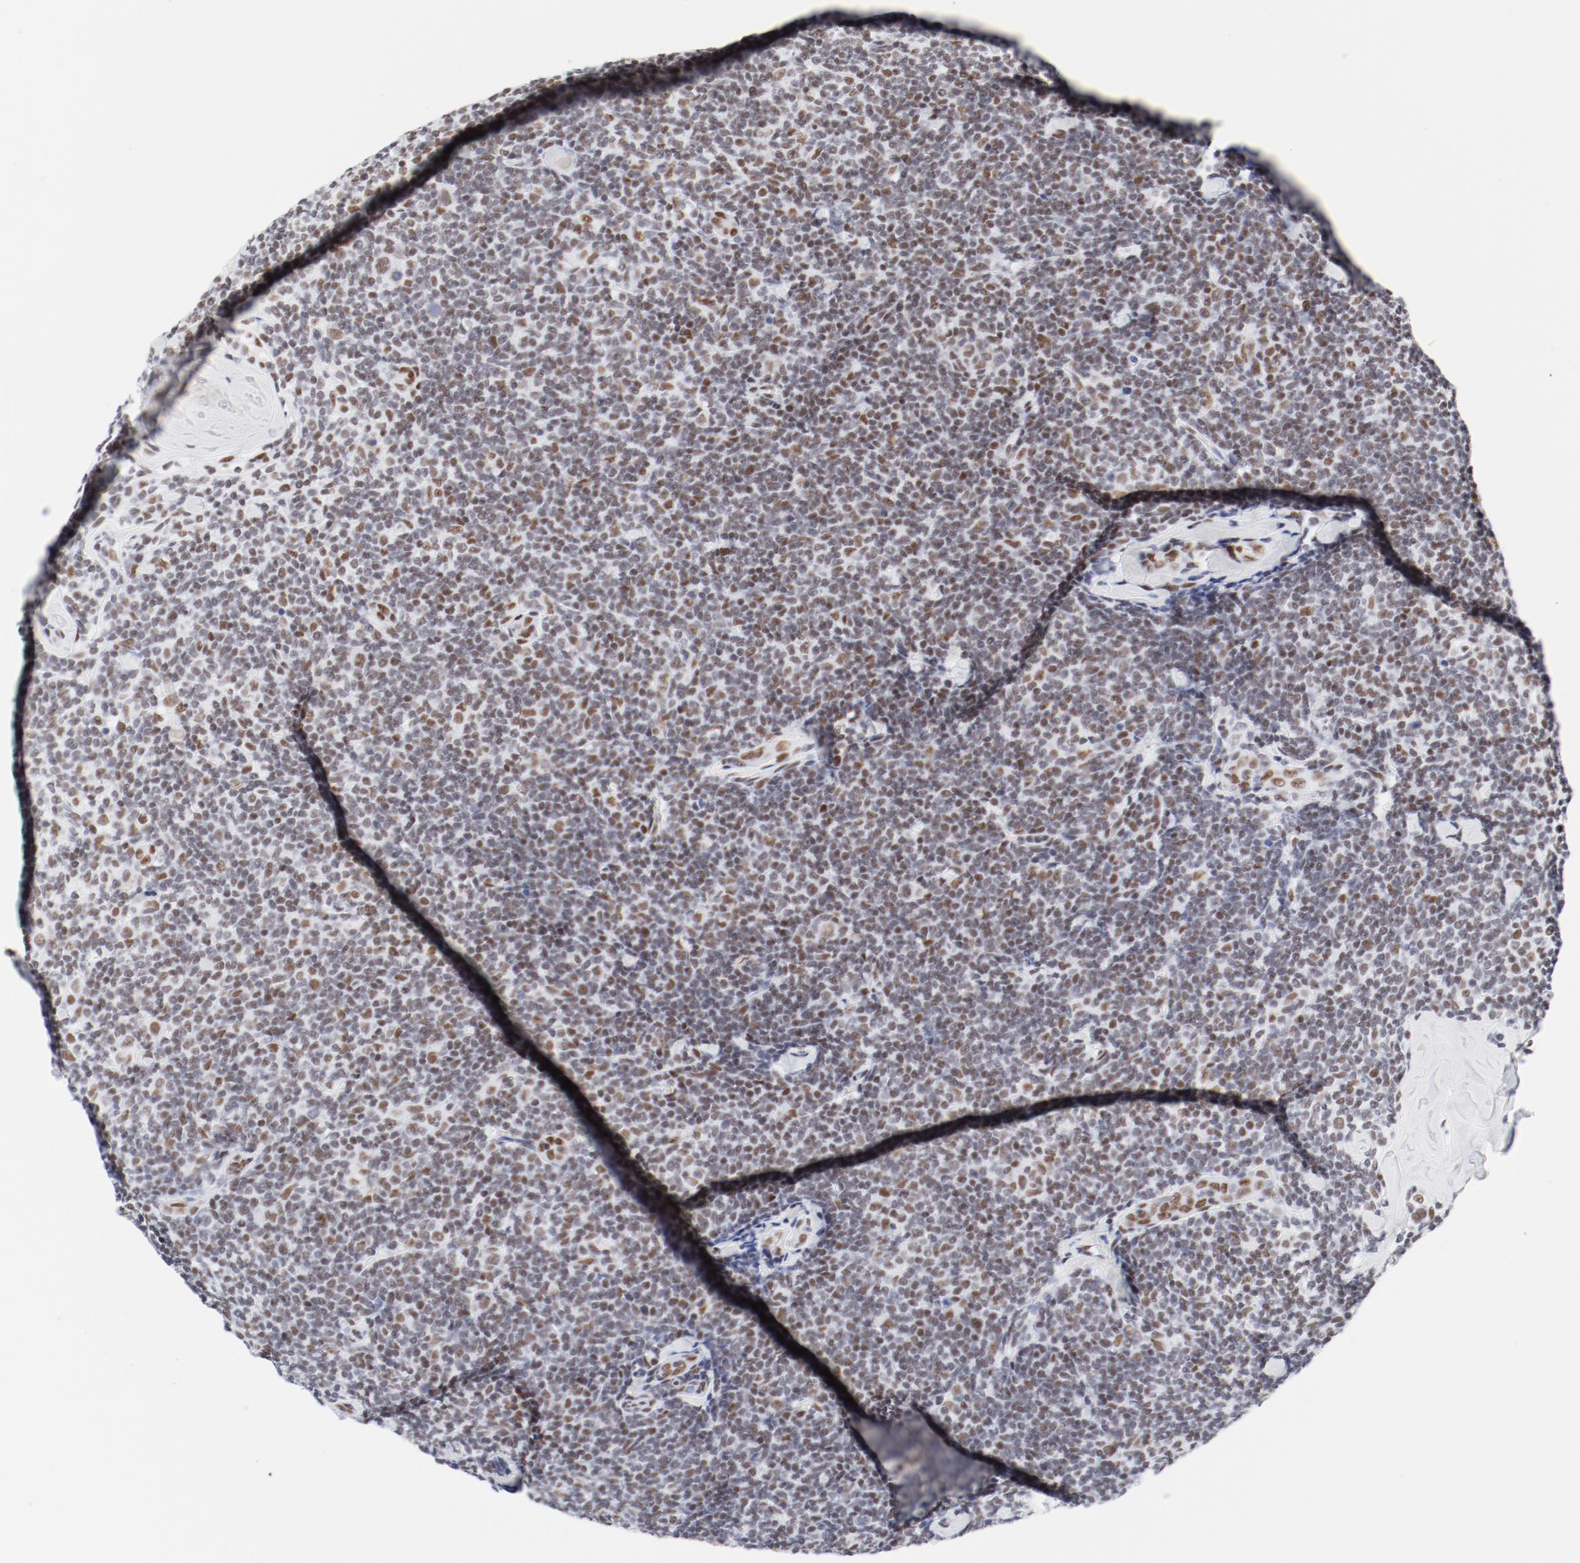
{"staining": {"intensity": "moderate", "quantity": "25%-75%", "location": "nuclear"}, "tissue": "lymphoma", "cell_type": "Tumor cells", "image_type": "cancer", "snomed": [{"axis": "morphology", "description": "Malignant lymphoma, non-Hodgkin's type, Low grade"}, {"axis": "topography", "description": "Lymph node"}], "caption": "Tumor cells exhibit moderate nuclear staining in about 25%-75% of cells in malignant lymphoma, non-Hodgkin's type (low-grade).", "gene": "ATF2", "patient": {"sex": "female", "age": 56}}